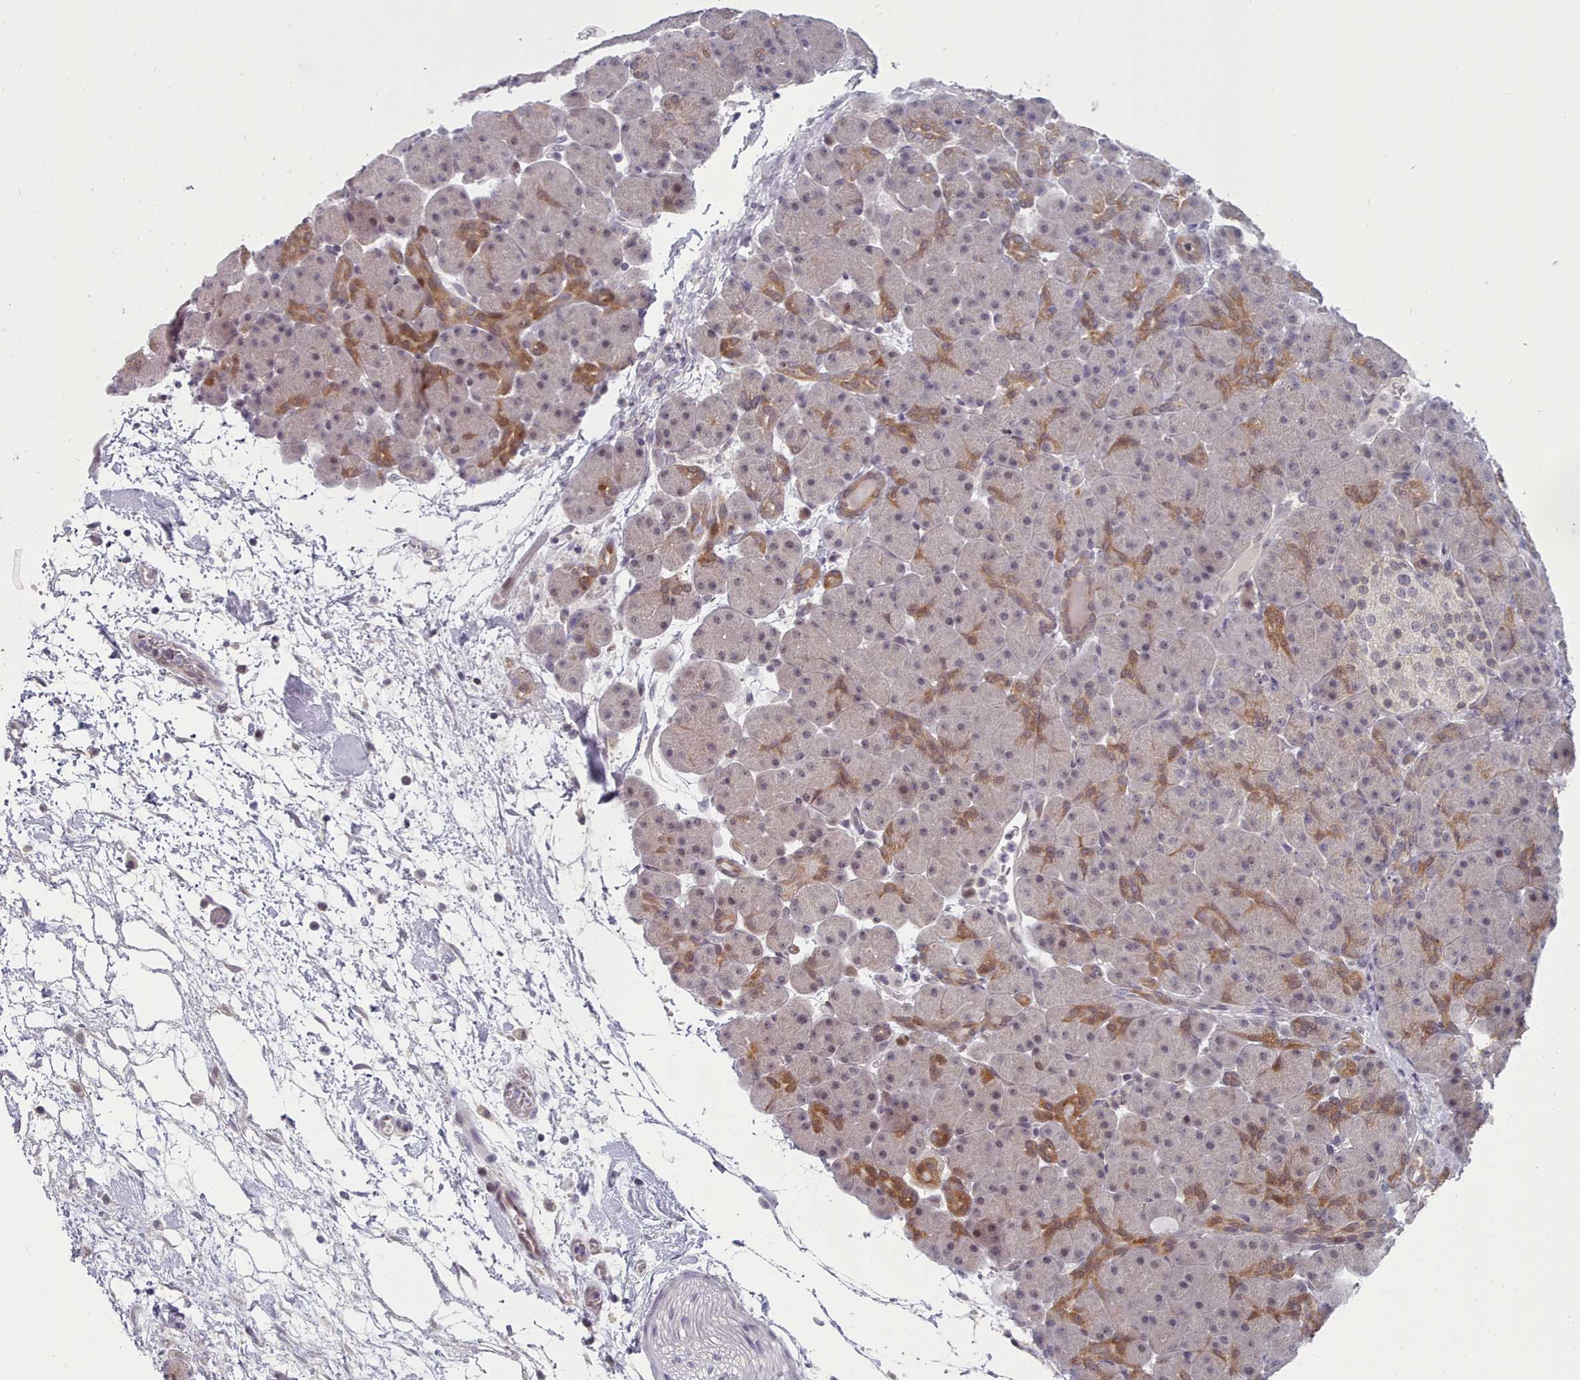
{"staining": {"intensity": "moderate", "quantity": "25%-75%", "location": "cytoplasmic/membranous,nuclear"}, "tissue": "pancreas", "cell_type": "Exocrine glandular cells", "image_type": "normal", "snomed": [{"axis": "morphology", "description": "Normal tissue, NOS"}, {"axis": "topography", "description": "Pancreas"}], "caption": "Exocrine glandular cells demonstrate medium levels of moderate cytoplasmic/membranous,nuclear positivity in about 25%-75% of cells in unremarkable human pancreas.", "gene": "GINS1", "patient": {"sex": "male", "age": 66}}